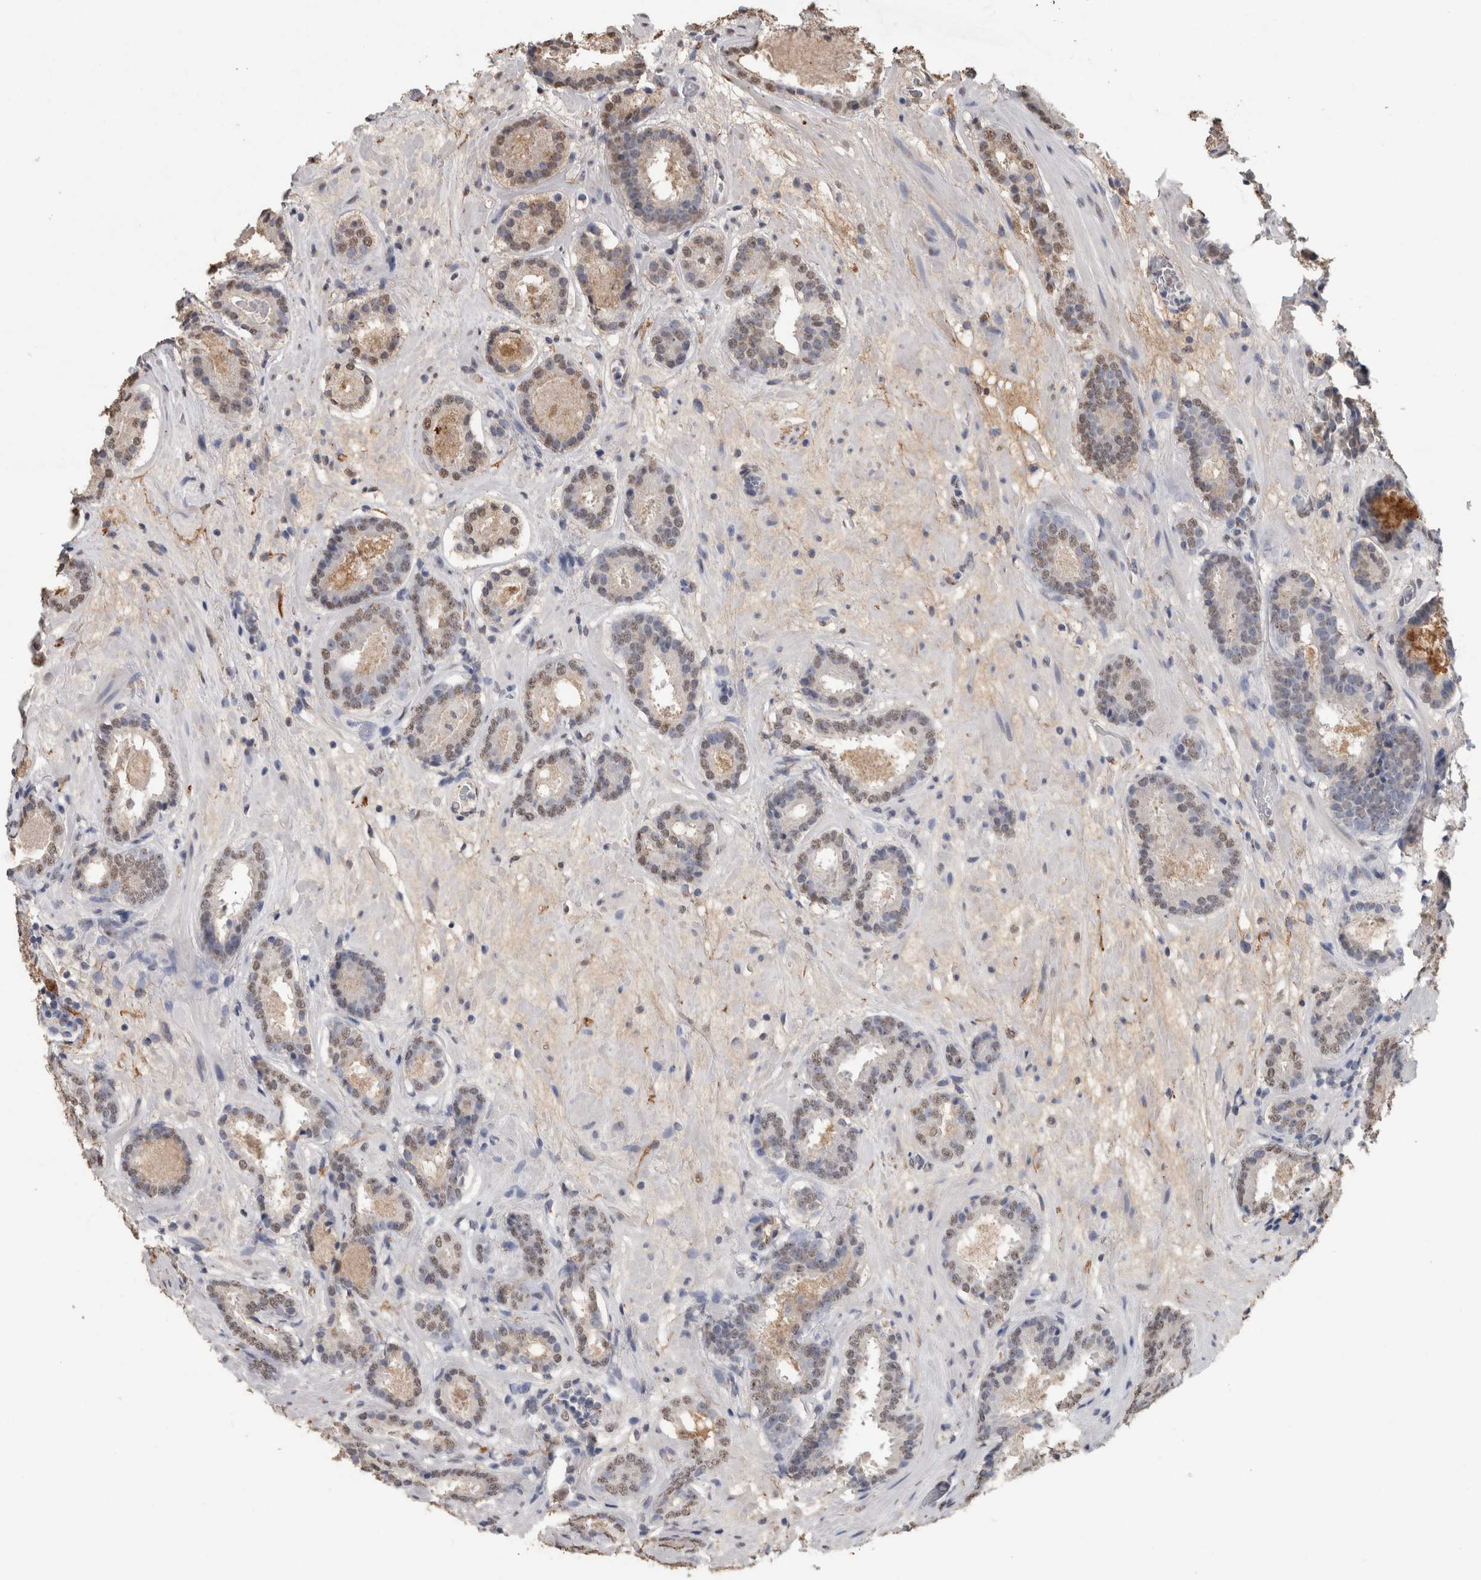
{"staining": {"intensity": "weak", "quantity": ">75%", "location": "nuclear"}, "tissue": "prostate cancer", "cell_type": "Tumor cells", "image_type": "cancer", "snomed": [{"axis": "morphology", "description": "Adenocarcinoma, Low grade"}, {"axis": "topography", "description": "Prostate"}], "caption": "Immunohistochemistry micrograph of human prostate low-grade adenocarcinoma stained for a protein (brown), which shows low levels of weak nuclear expression in about >75% of tumor cells.", "gene": "LTBP1", "patient": {"sex": "male", "age": 69}}